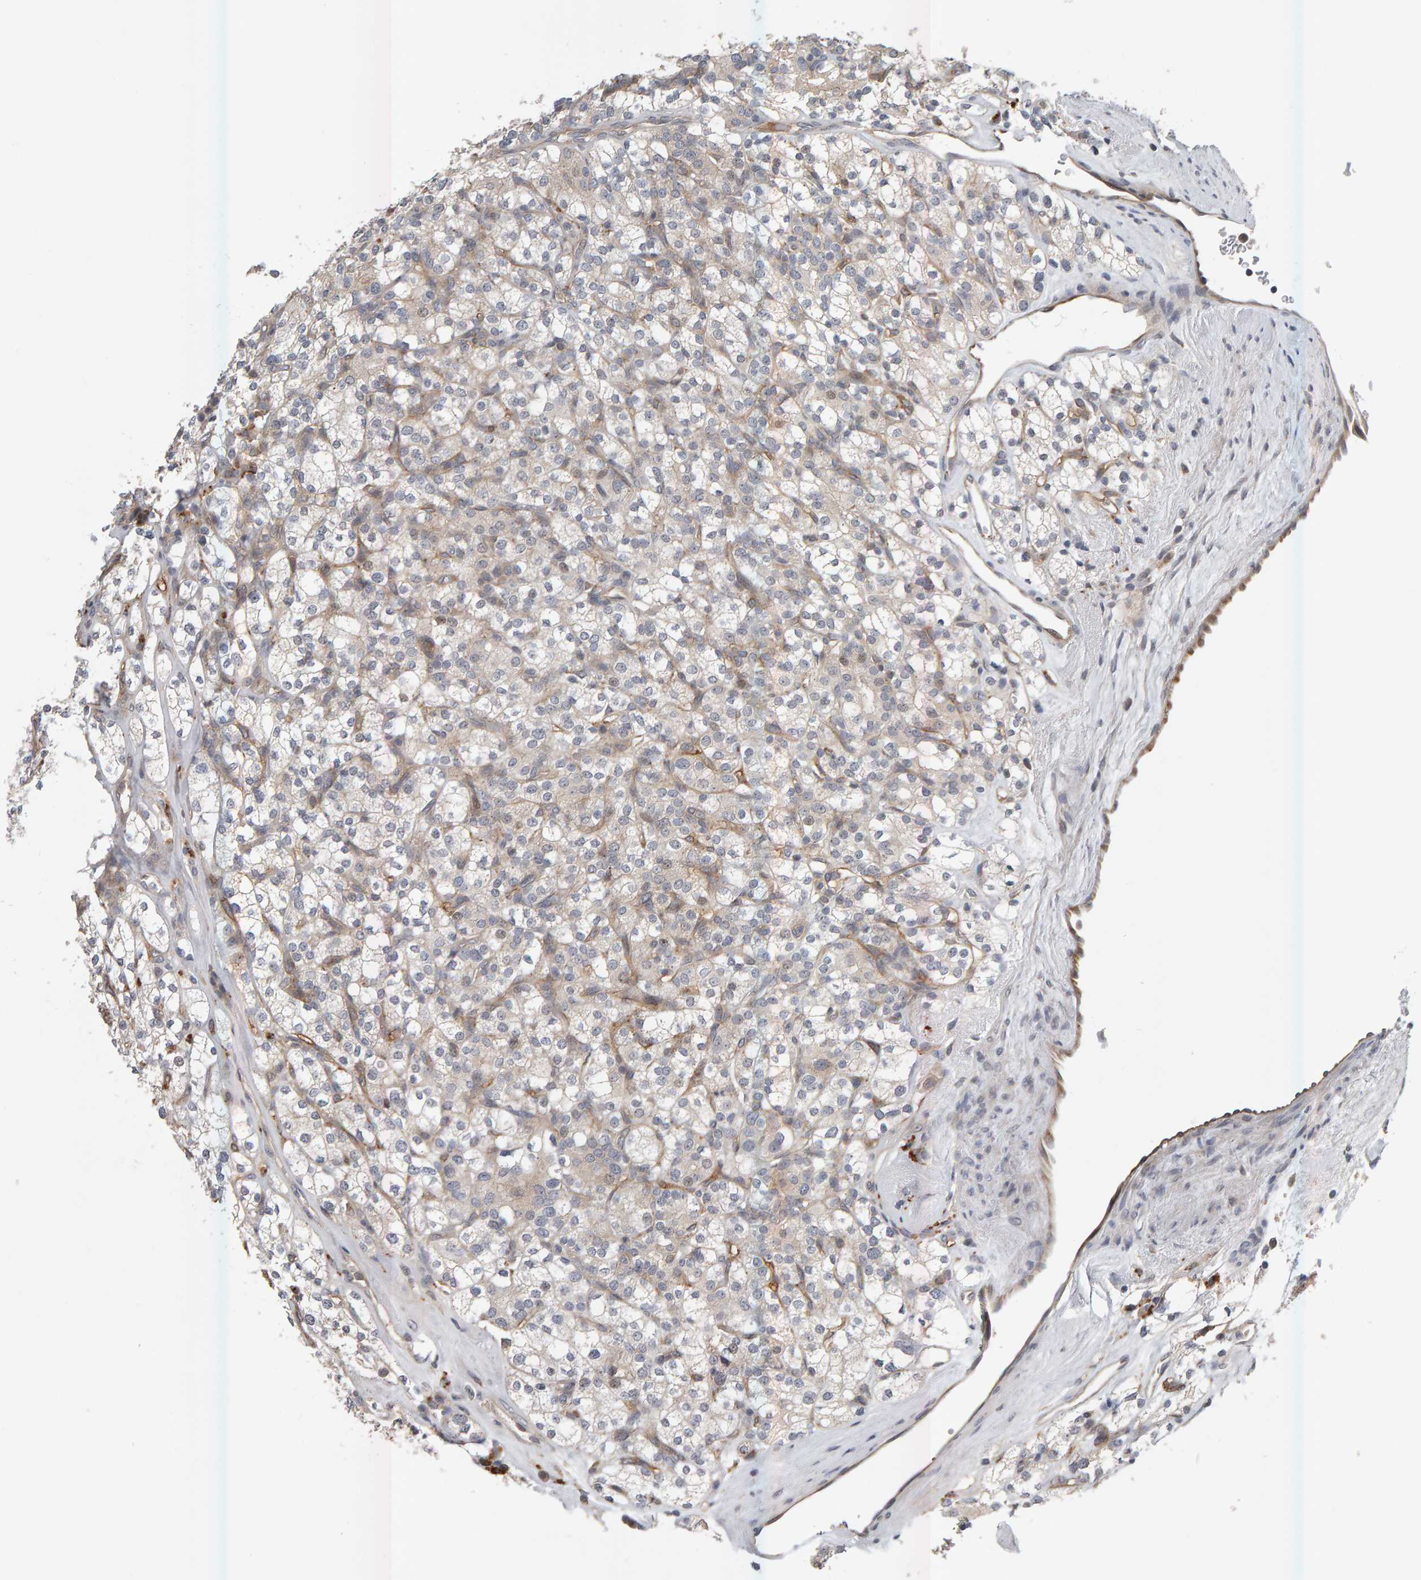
{"staining": {"intensity": "negative", "quantity": "none", "location": "none"}, "tissue": "renal cancer", "cell_type": "Tumor cells", "image_type": "cancer", "snomed": [{"axis": "morphology", "description": "Adenocarcinoma, NOS"}, {"axis": "topography", "description": "Kidney"}], "caption": "This is an IHC micrograph of adenocarcinoma (renal). There is no positivity in tumor cells.", "gene": "ZNF160", "patient": {"sex": "male", "age": 77}}